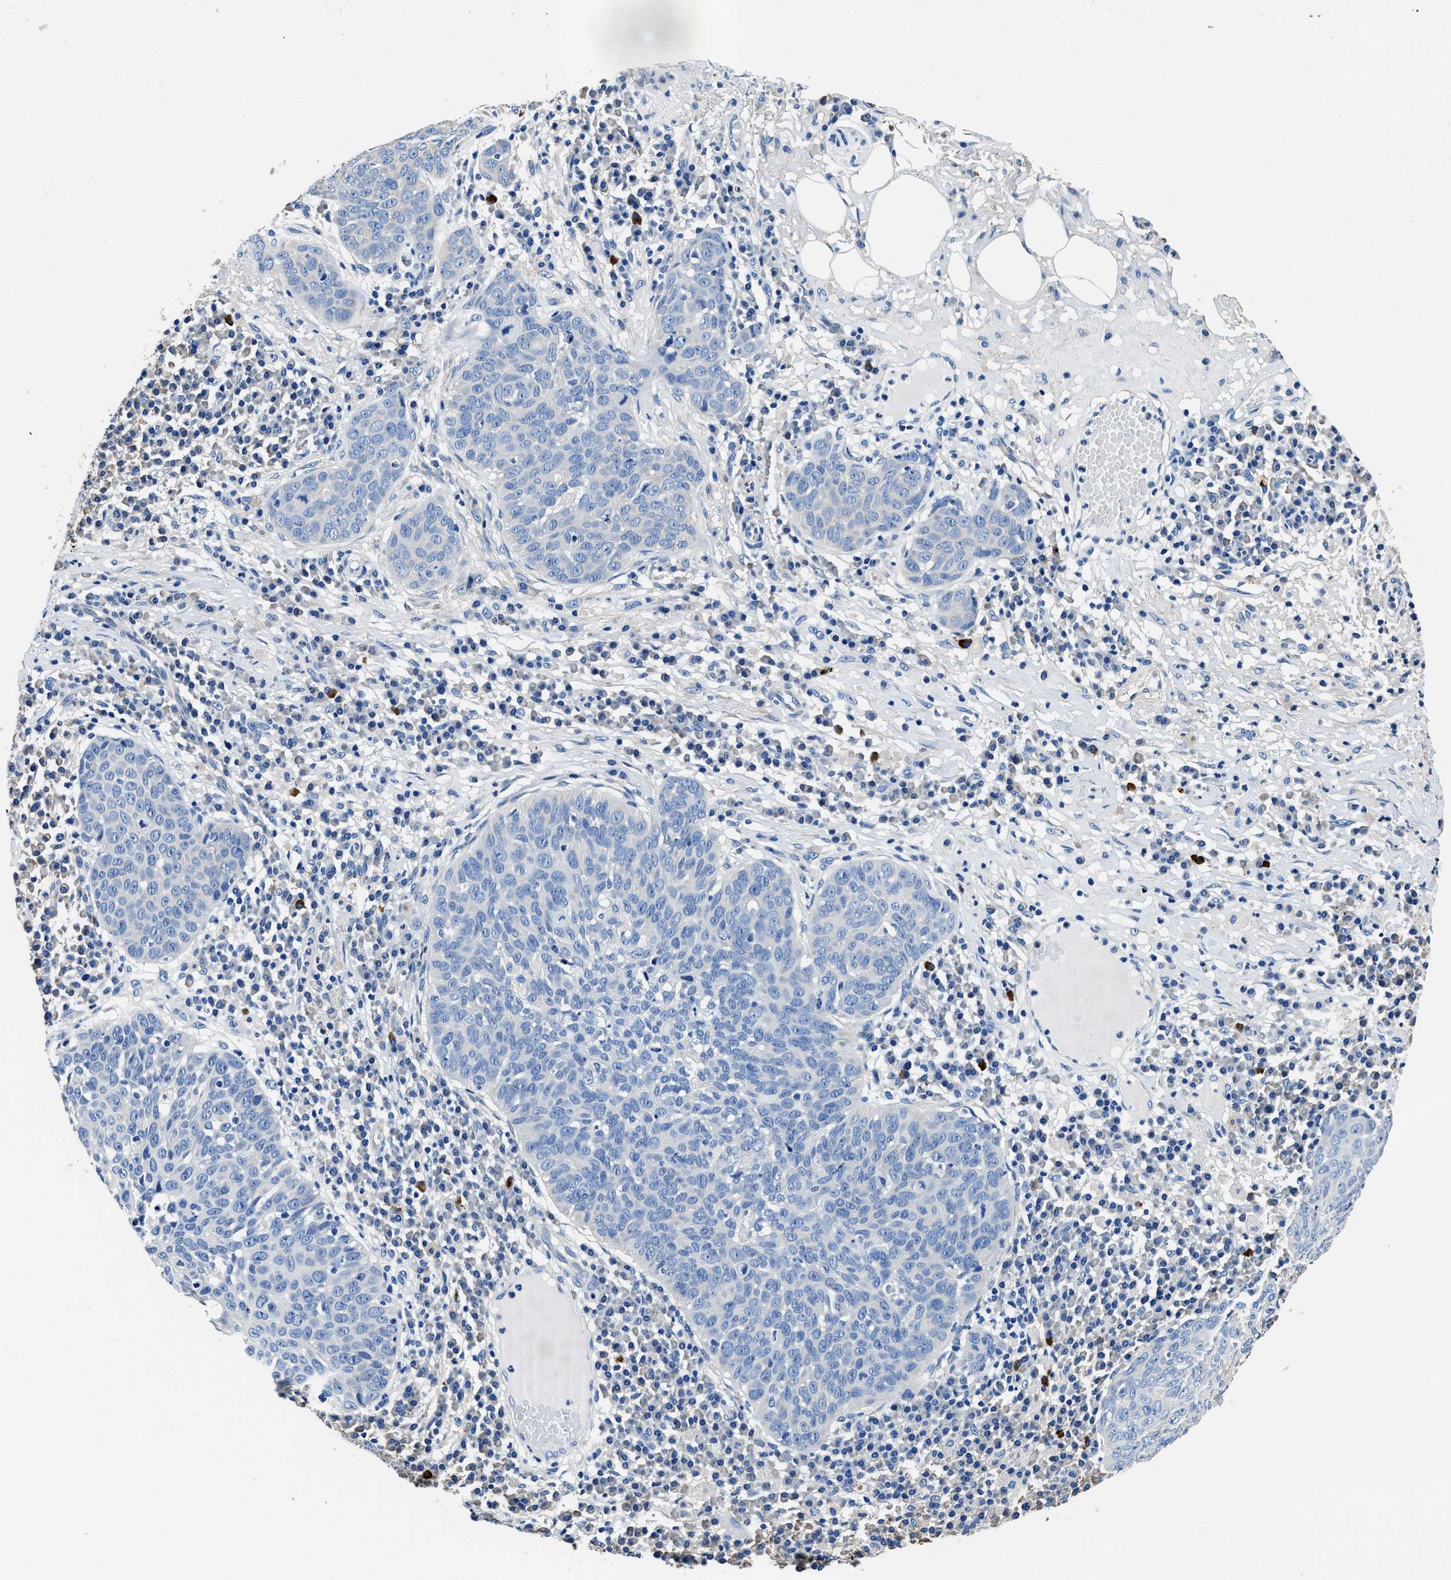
{"staining": {"intensity": "negative", "quantity": "none", "location": "none"}, "tissue": "skin cancer", "cell_type": "Tumor cells", "image_type": "cancer", "snomed": [{"axis": "morphology", "description": "Squamous cell carcinoma in situ, NOS"}, {"axis": "morphology", "description": "Squamous cell carcinoma, NOS"}, {"axis": "topography", "description": "Skin"}], "caption": "Skin cancer was stained to show a protein in brown. There is no significant staining in tumor cells.", "gene": "NEU1", "patient": {"sex": "male", "age": 93}}